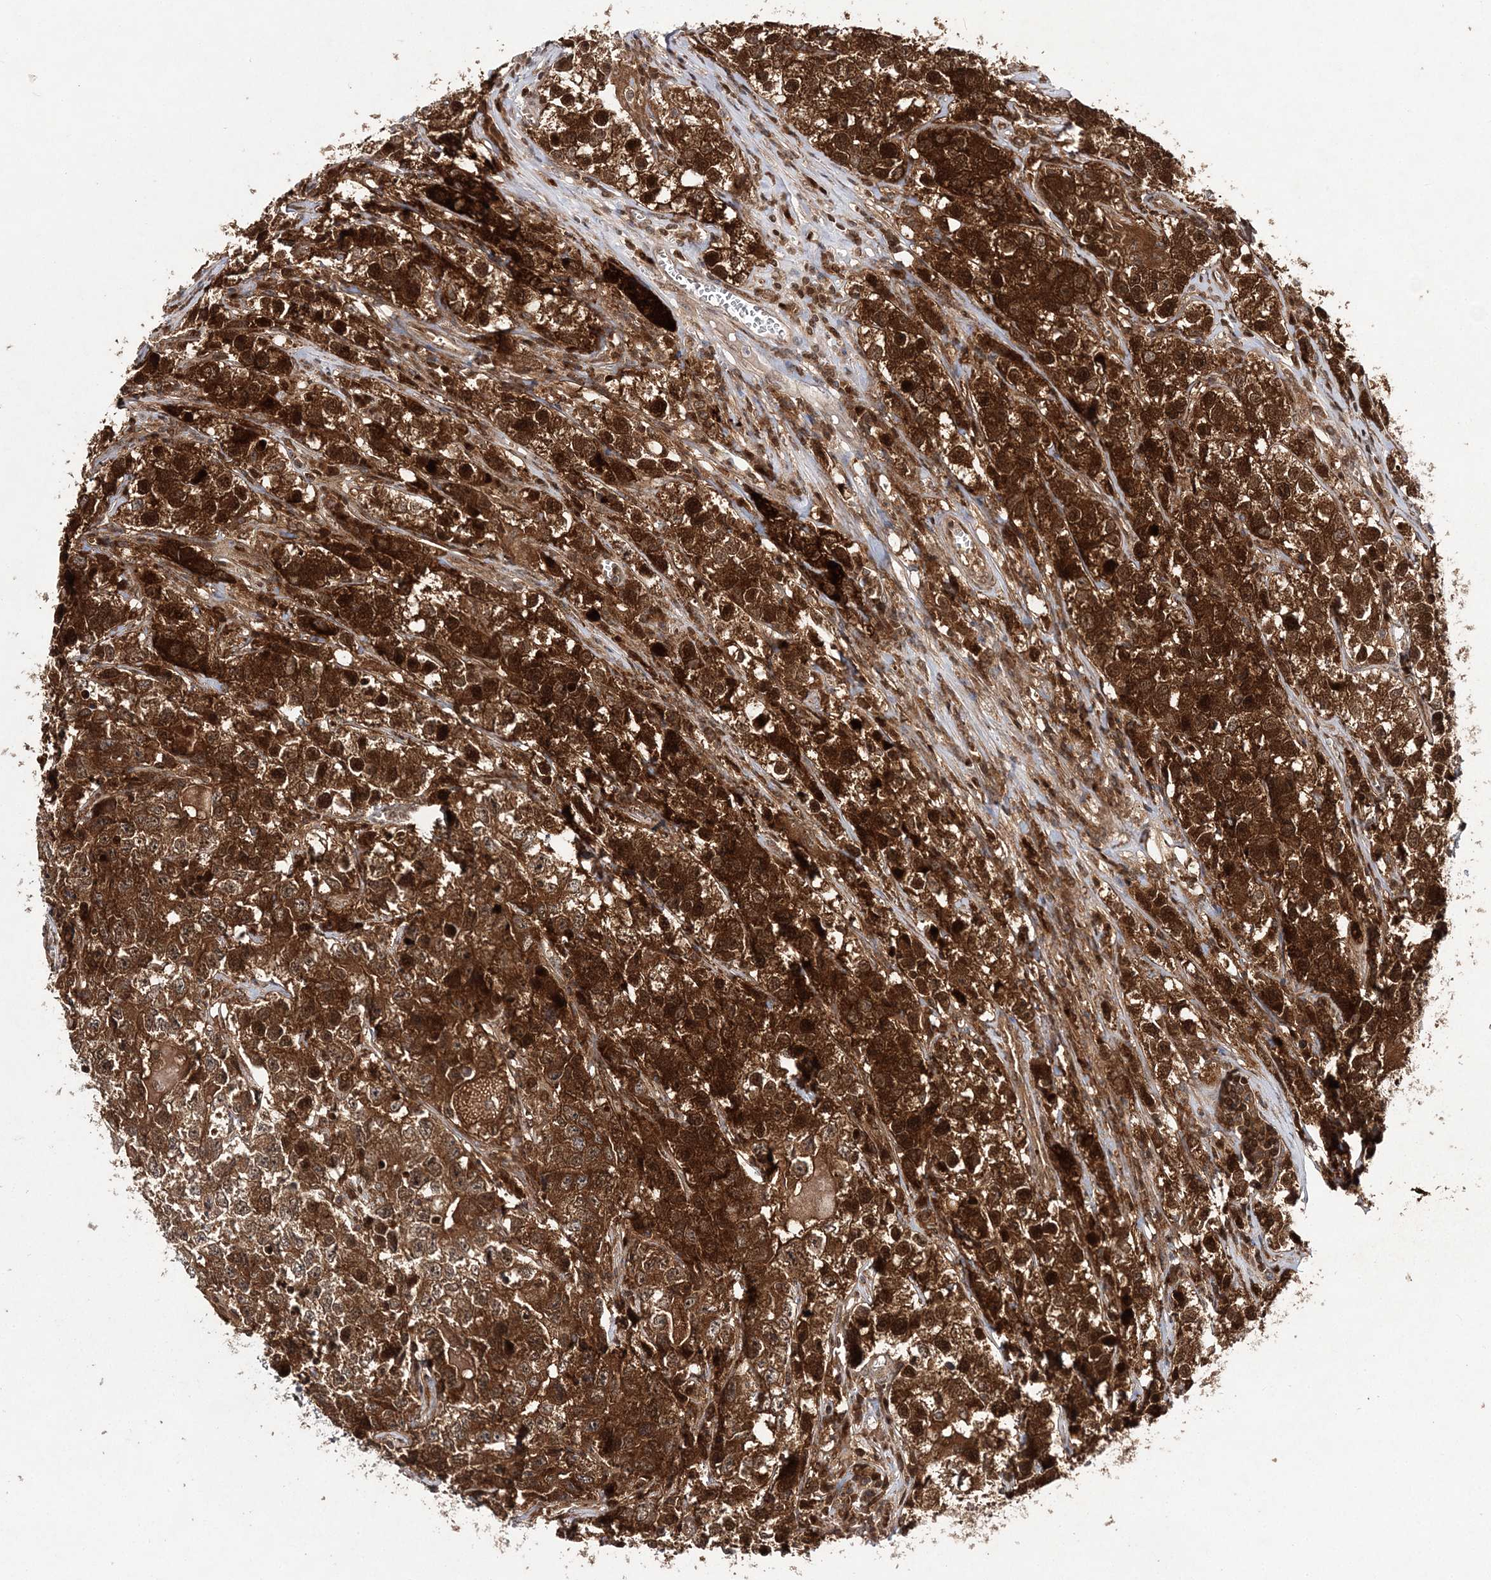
{"staining": {"intensity": "strong", "quantity": ">75%", "location": "cytoplasmic/membranous"}, "tissue": "testis cancer", "cell_type": "Tumor cells", "image_type": "cancer", "snomed": [{"axis": "morphology", "description": "Seminoma, NOS"}, {"axis": "morphology", "description": "Carcinoma, Embryonal, NOS"}, {"axis": "topography", "description": "Testis"}], "caption": "High-magnification brightfield microscopy of testis cancer (embryonal carcinoma) stained with DAB (brown) and counterstained with hematoxylin (blue). tumor cells exhibit strong cytoplasmic/membranous staining is present in approximately>75% of cells. The staining is performed using DAB brown chromogen to label protein expression. The nuclei are counter-stained blue using hematoxylin.", "gene": "NIF3L1", "patient": {"sex": "male", "age": 43}}